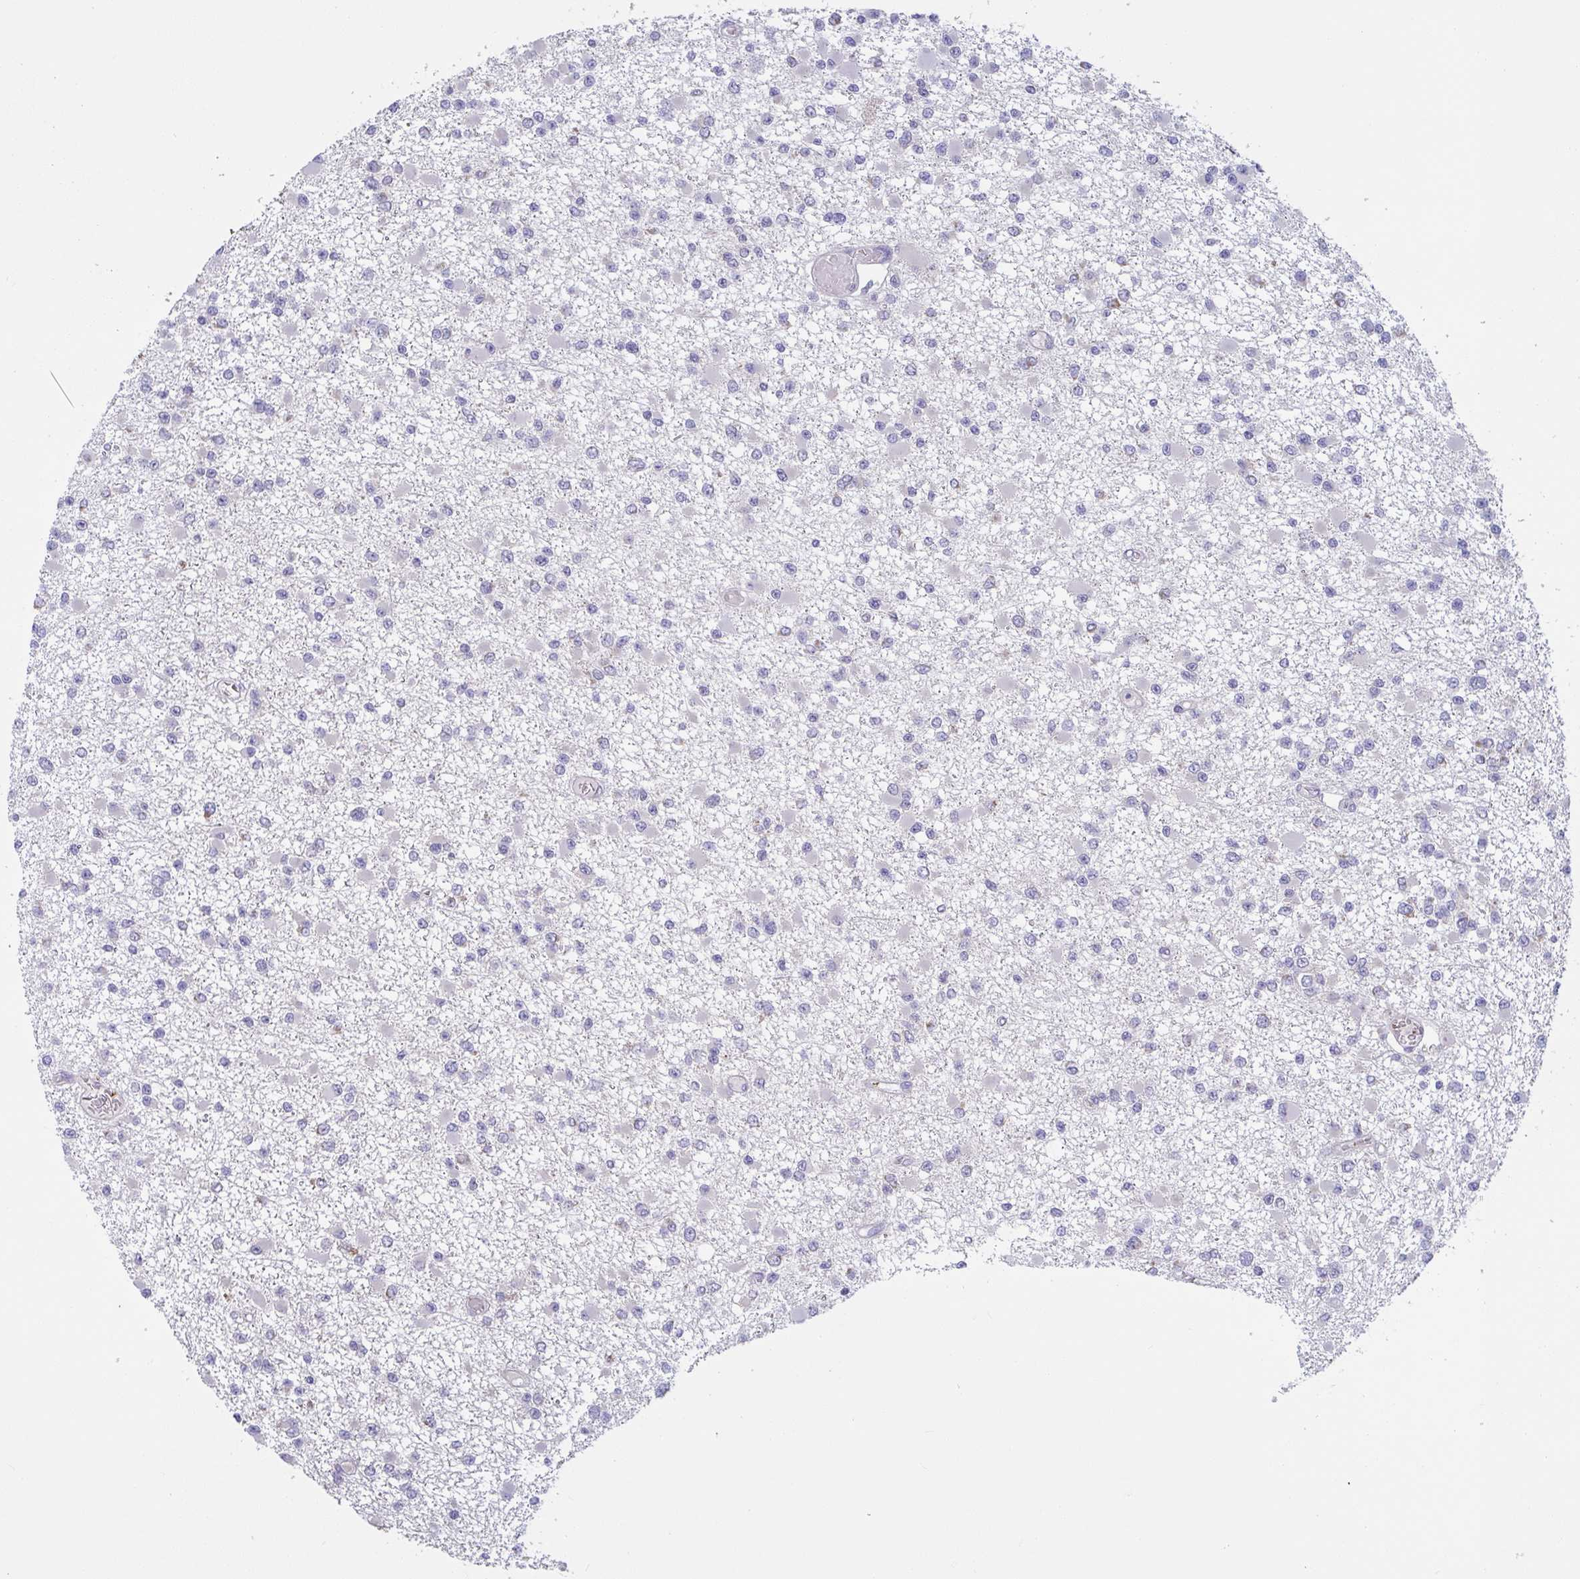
{"staining": {"intensity": "negative", "quantity": "none", "location": "none"}, "tissue": "glioma", "cell_type": "Tumor cells", "image_type": "cancer", "snomed": [{"axis": "morphology", "description": "Glioma, malignant, Low grade"}, {"axis": "topography", "description": "Brain"}], "caption": "DAB (3,3'-diaminobenzidine) immunohistochemical staining of malignant glioma (low-grade) reveals no significant positivity in tumor cells.", "gene": "MRPS2", "patient": {"sex": "female", "age": 22}}